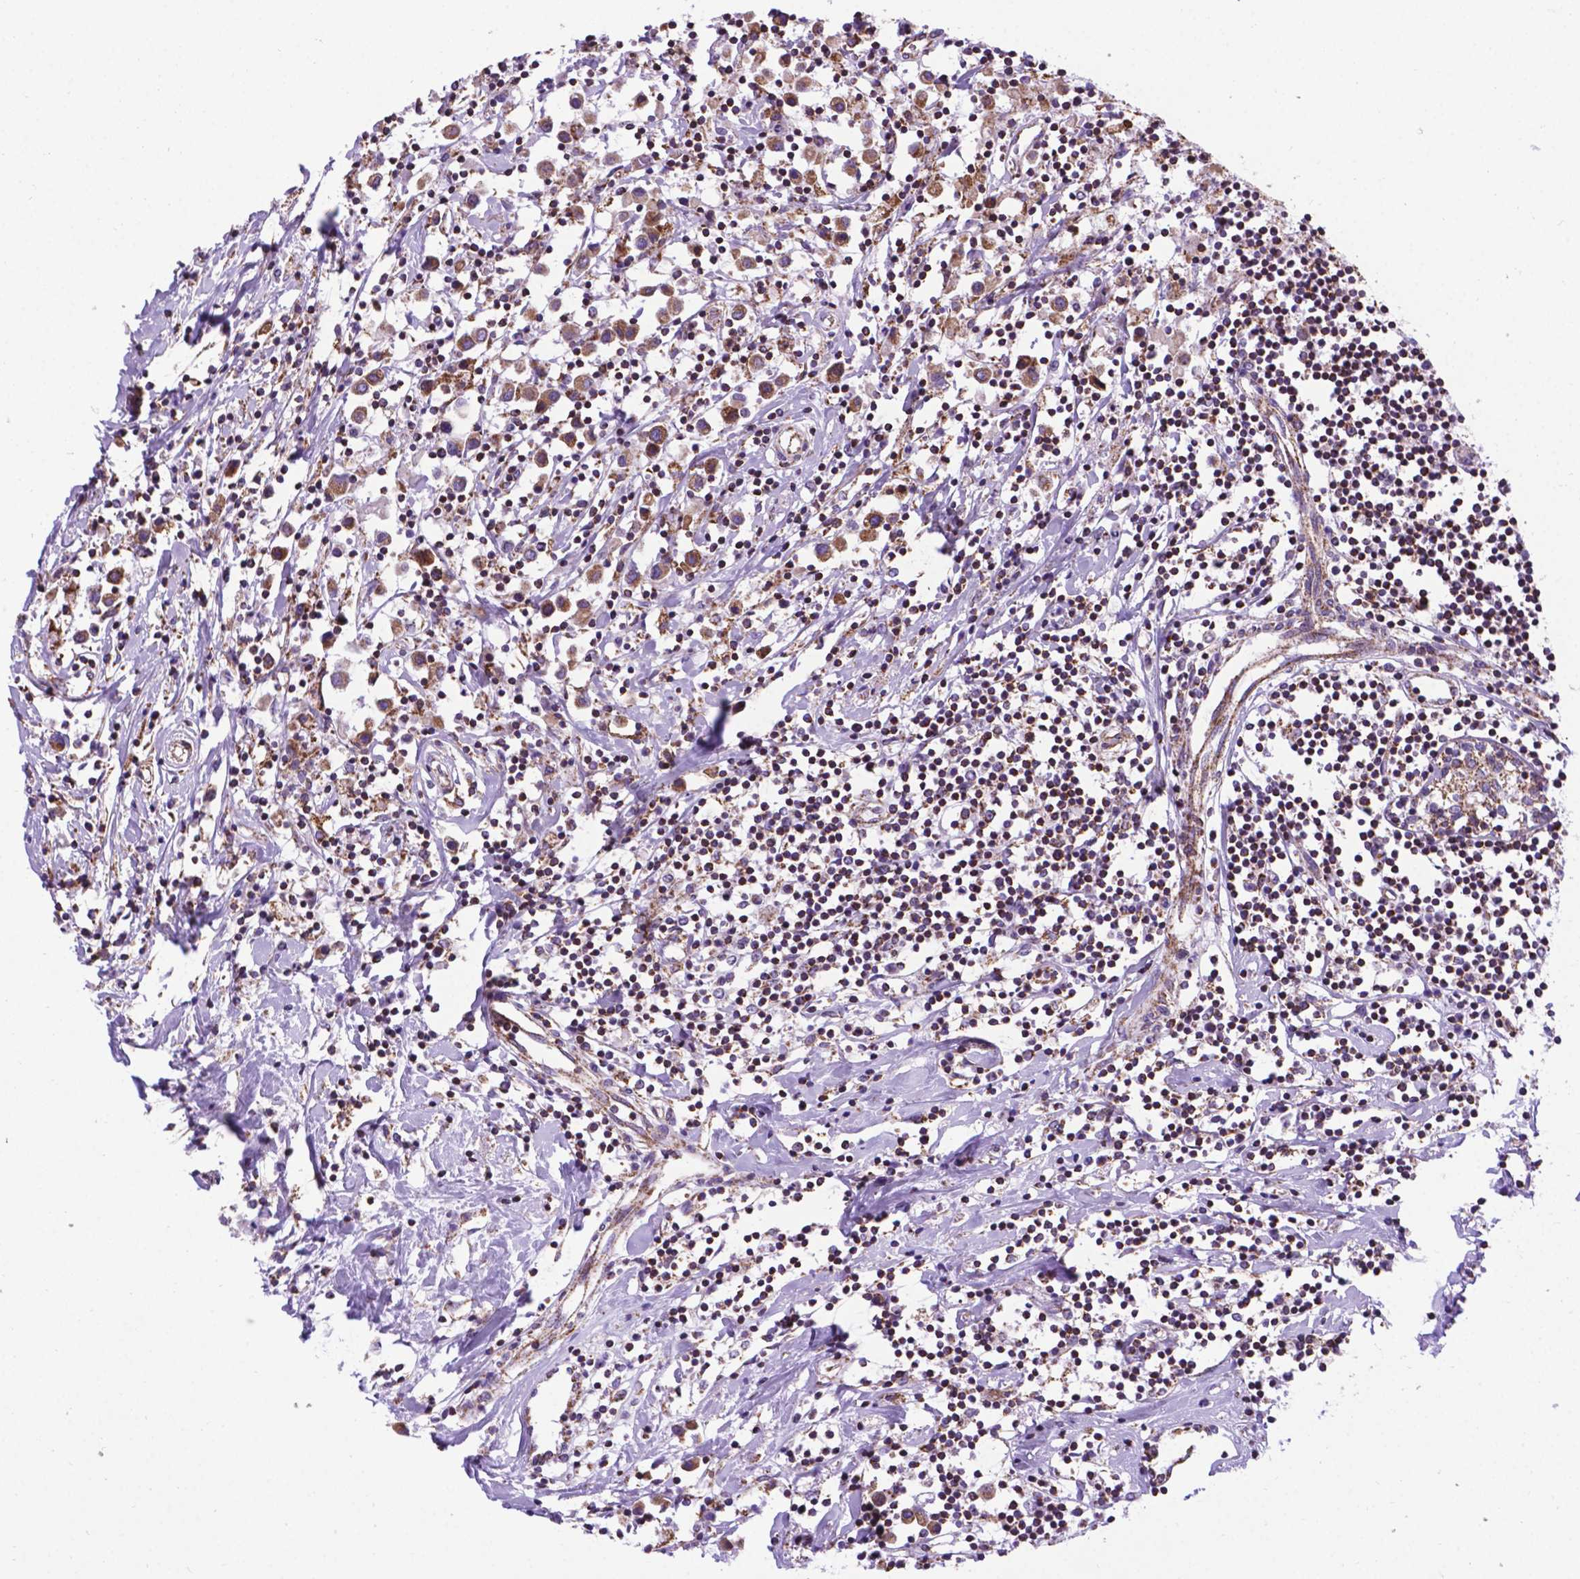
{"staining": {"intensity": "moderate", "quantity": ">75%", "location": "cytoplasmic/membranous"}, "tissue": "breast cancer", "cell_type": "Tumor cells", "image_type": "cancer", "snomed": [{"axis": "morphology", "description": "Duct carcinoma"}, {"axis": "topography", "description": "Breast"}], "caption": "Breast cancer (infiltrating ductal carcinoma) stained with a brown dye reveals moderate cytoplasmic/membranous positive staining in approximately >75% of tumor cells.", "gene": "POU3F3", "patient": {"sex": "female", "age": 61}}